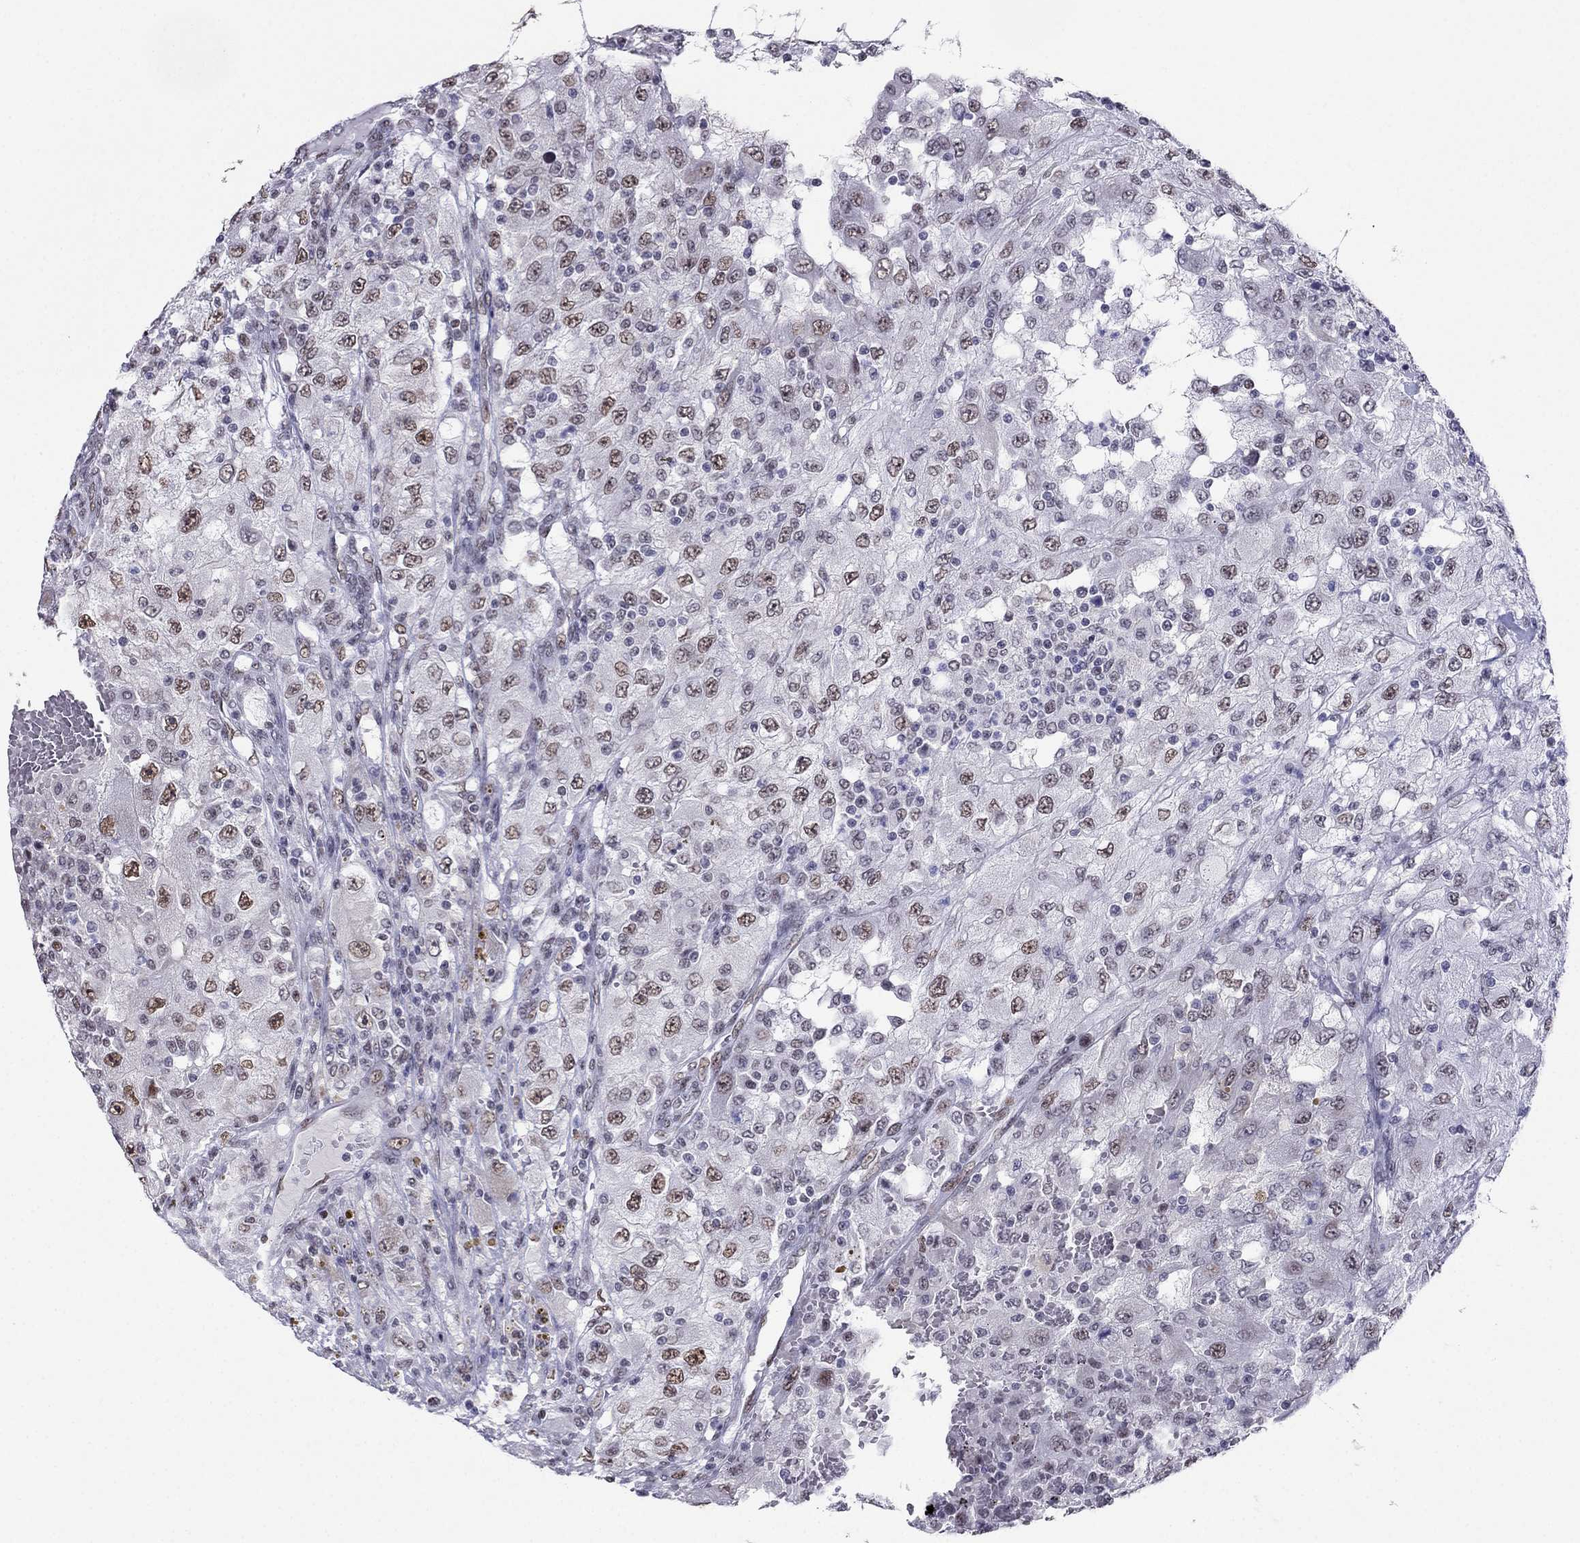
{"staining": {"intensity": "negative", "quantity": "none", "location": "none"}, "tissue": "renal cancer", "cell_type": "Tumor cells", "image_type": "cancer", "snomed": [{"axis": "morphology", "description": "Adenocarcinoma, NOS"}, {"axis": "topography", "description": "Kidney"}], "caption": "DAB immunohistochemical staining of renal cancer (adenocarcinoma) reveals no significant staining in tumor cells.", "gene": "PPM1G", "patient": {"sex": "female", "age": 67}}